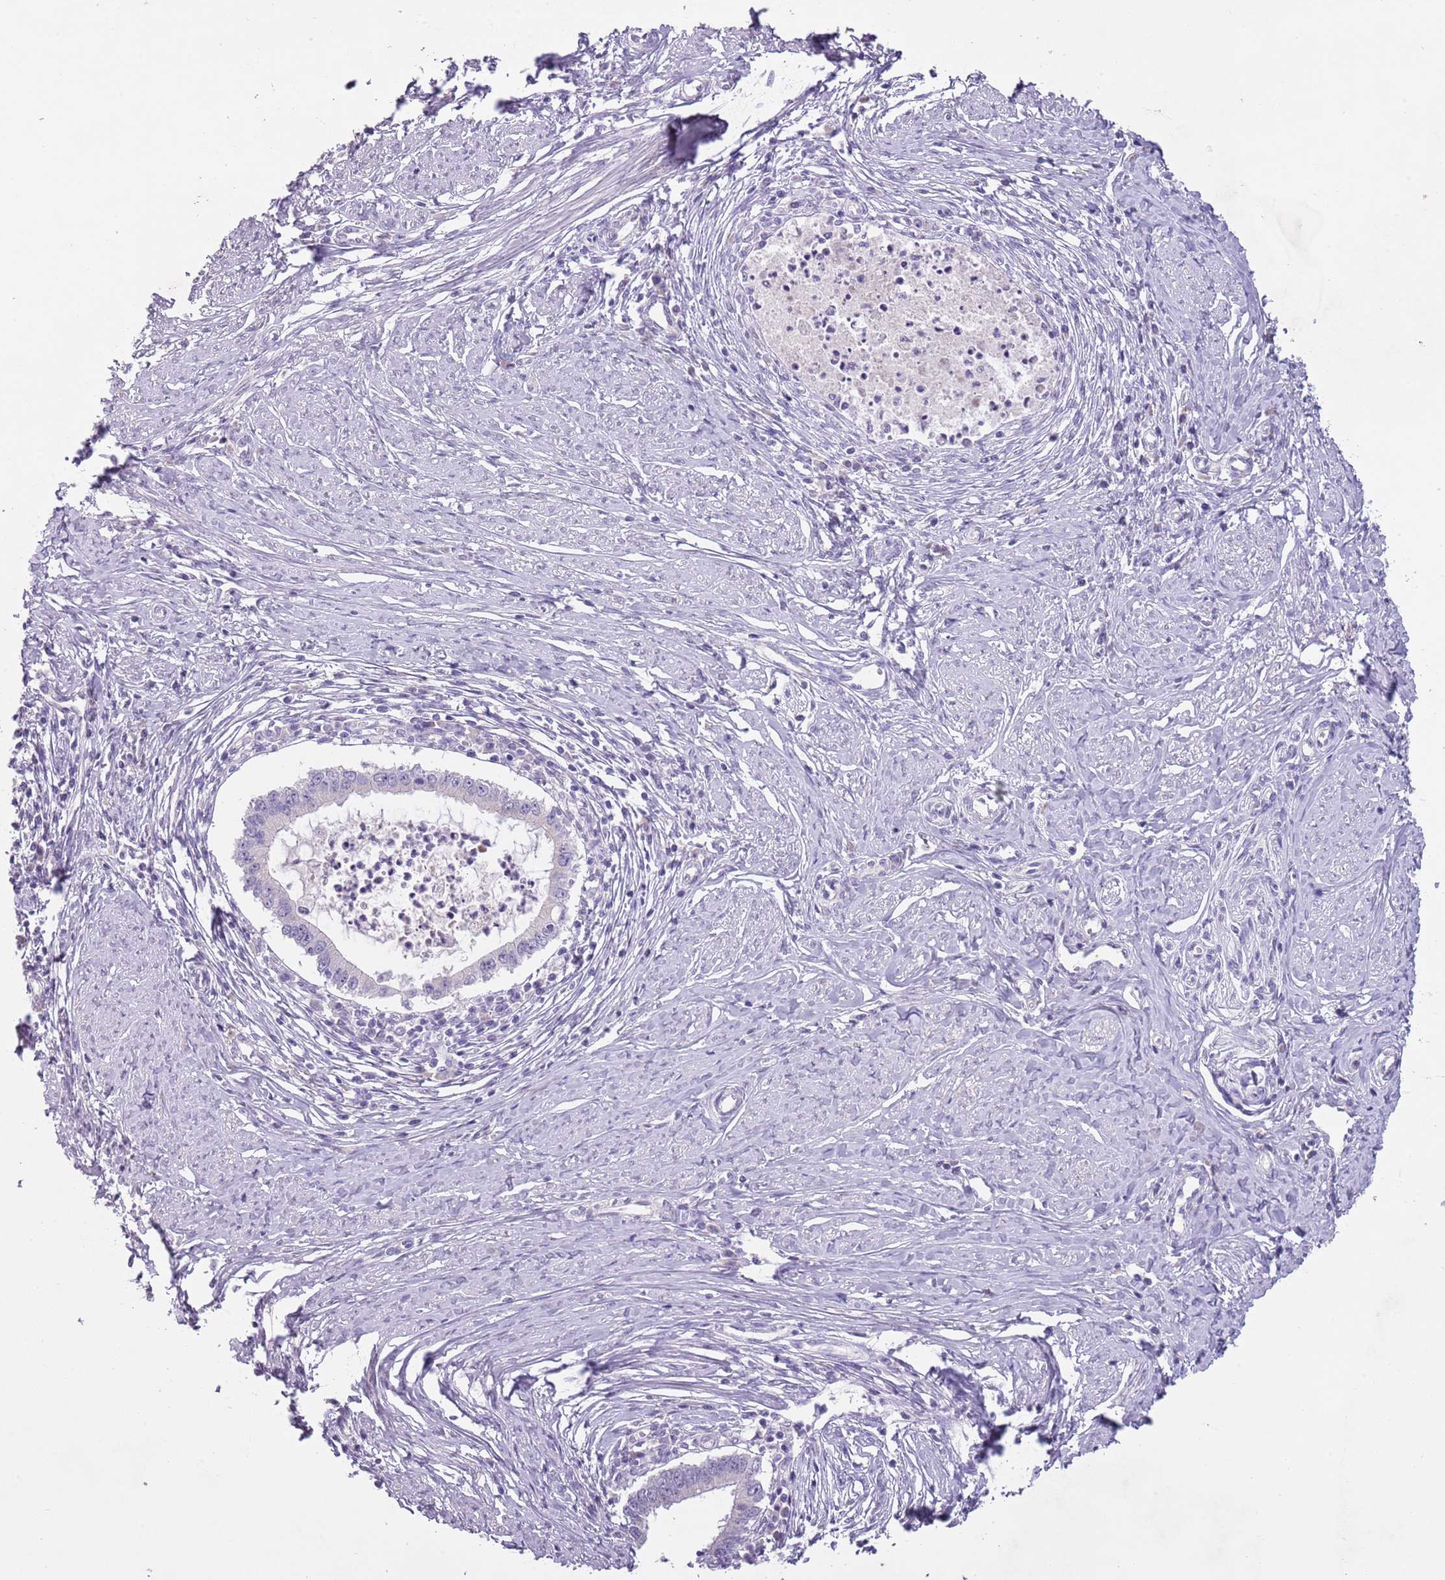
{"staining": {"intensity": "negative", "quantity": "none", "location": "none"}, "tissue": "cervical cancer", "cell_type": "Tumor cells", "image_type": "cancer", "snomed": [{"axis": "morphology", "description": "Adenocarcinoma, NOS"}, {"axis": "topography", "description": "Cervix"}], "caption": "Tumor cells are negative for brown protein staining in cervical adenocarcinoma.", "gene": "SLC35E3", "patient": {"sex": "female", "age": 36}}